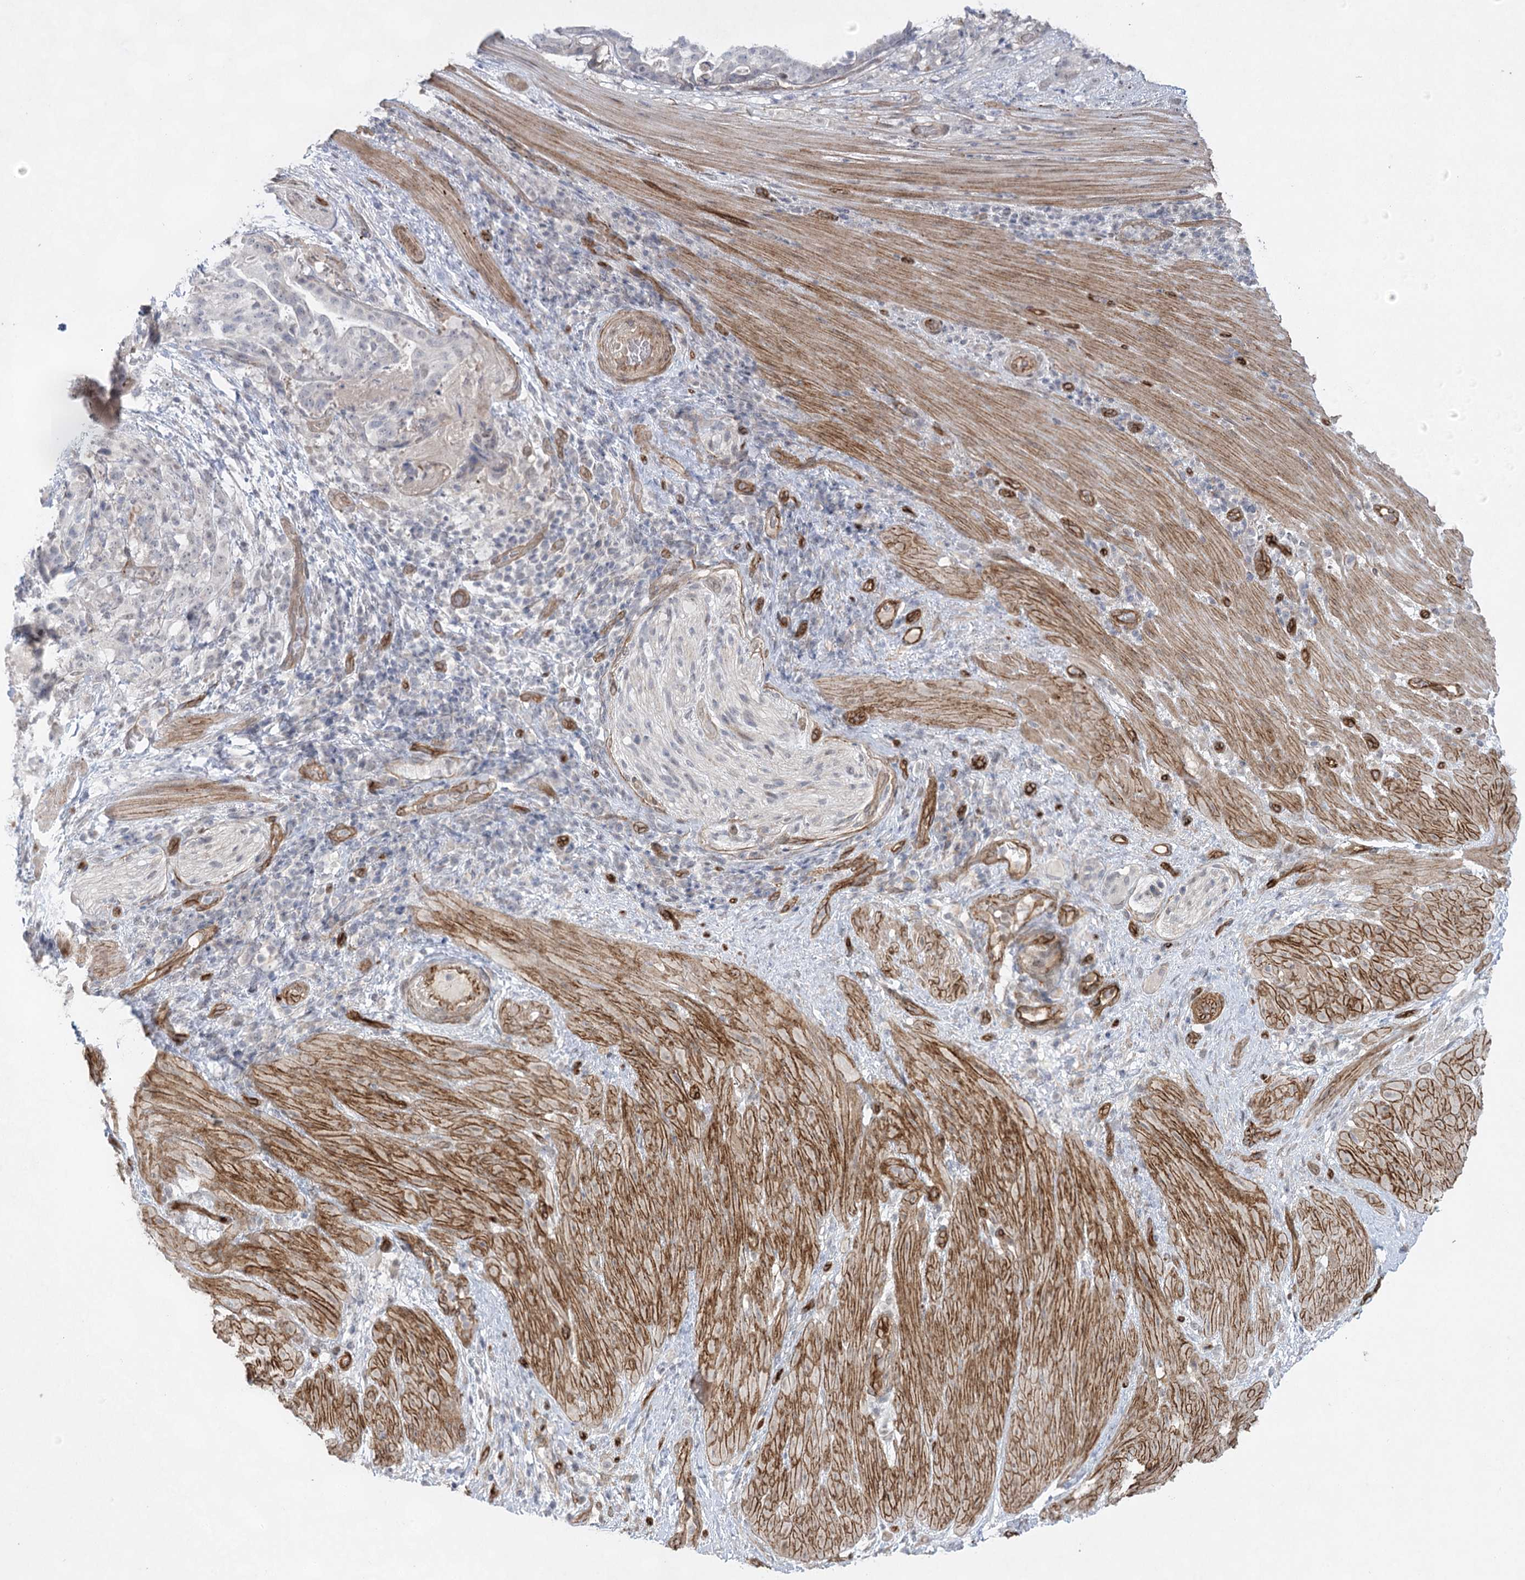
{"staining": {"intensity": "negative", "quantity": "none", "location": "none"}, "tissue": "stomach cancer", "cell_type": "Tumor cells", "image_type": "cancer", "snomed": [{"axis": "morphology", "description": "Adenocarcinoma, NOS"}, {"axis": "topography", "description": "Stomach"}], "caption": "The histopathology image reveals no significant staining in tumor cells of stomach cancer. (Brightfield microscopy of DAB IHC at high magnification).", "gene": "AMTN", "patient": {"sex": "male", "age": 48}}